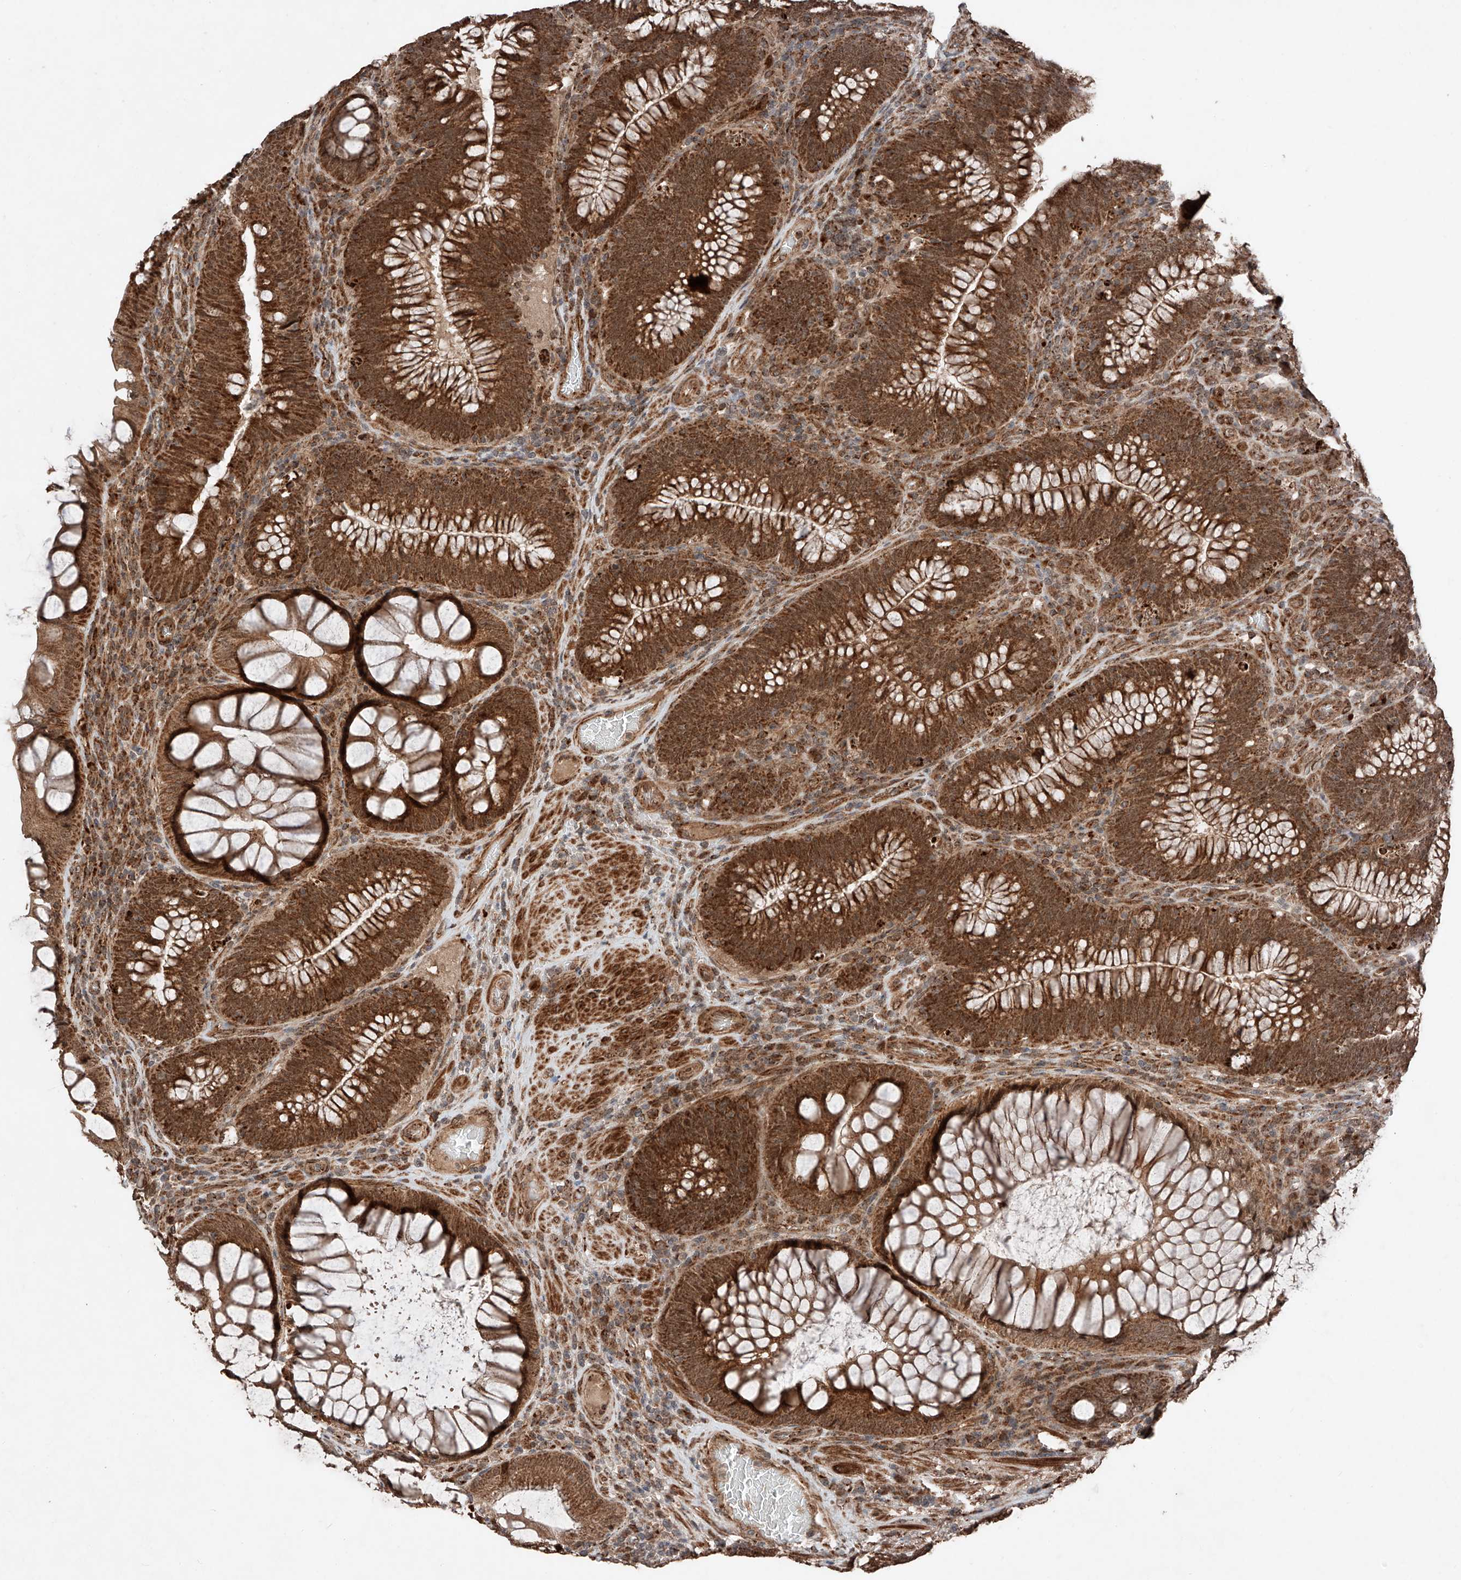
{"staining": {"intensity": "strong", "quantity": ">75%", "location": "cytoplasmic/membranous,nuclear"}, "tissue": "colorectal cancer", "cell_type": "Tumor cells", "image_type": "cancer", "snomed": [{"axis": "morphology", "description": "Normal tissue, NOS"}, {"axis": "topography", "description": "Colon"}], "caption": "Immunohistochemistry (DAB) staining of human colorectal cancer displays strong cytoplasmic/membranous and nuclear protein expression in about >75% of tumor cells. The protein of interest is shown in brown color, while the nuclei are stained blue.", "gene": "ZSCAN29", "patient": {"sex": "female", "age": 82}}